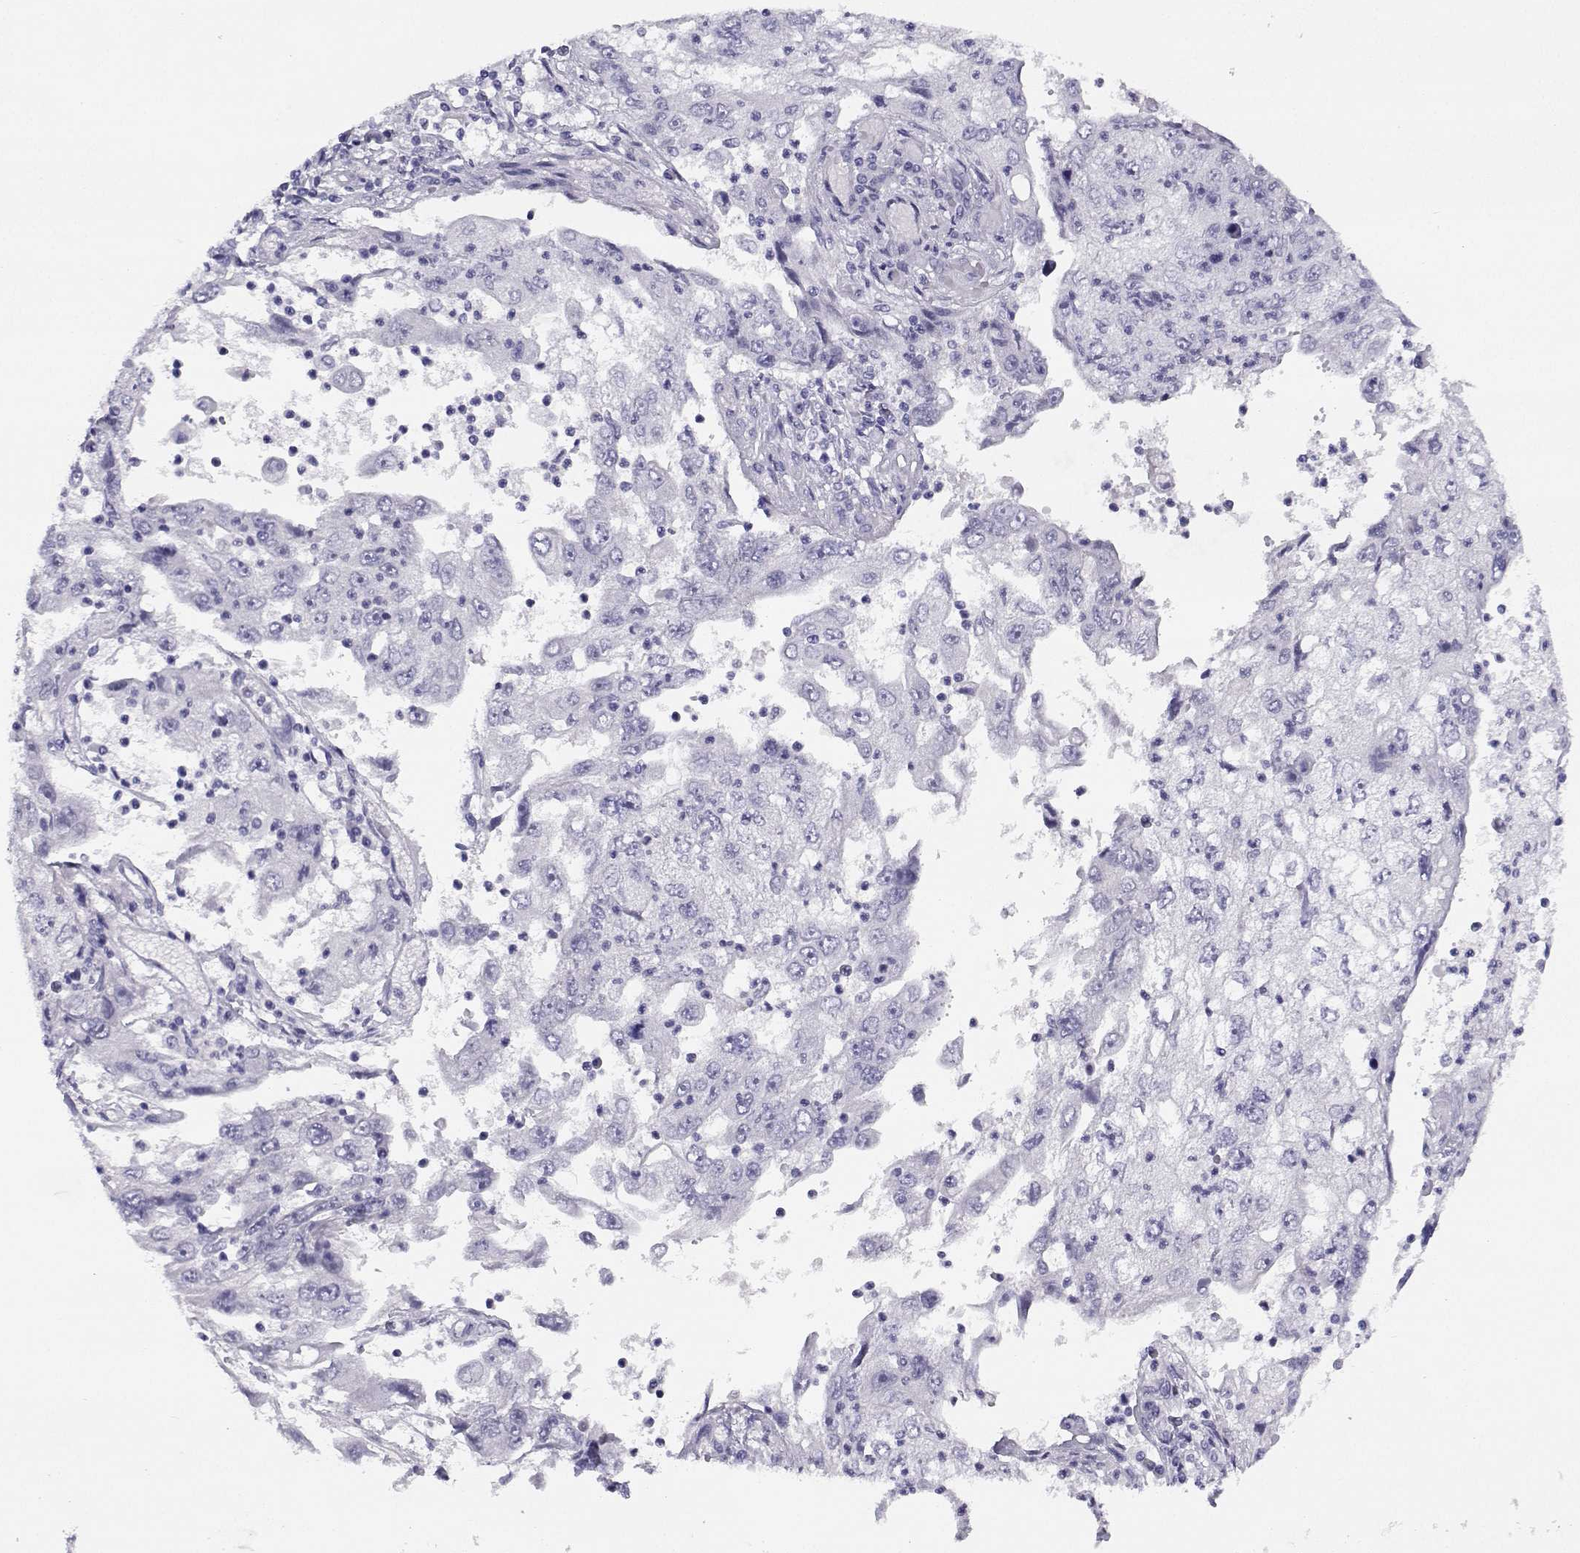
{"staining": {"intensity": "negative", "quantity": "none", "location": "none"}, "tissue": "cervical cancer", "cell_type": "Tumor cells", "image_type": "cancer", "snomed": [{"axis": "morphology", "description": "Squamous cell carcinoma, NOS"}, {"axis": "topography", "description": "Cervix"}], "caption": "DAB (3,3'-diaminobenzidine) immunohistochemical staining of human cervical cancer shows no significant staining in tumor cells.", "gene": "CREB3L3", "patient": {"sex": "female", "age": 36}}